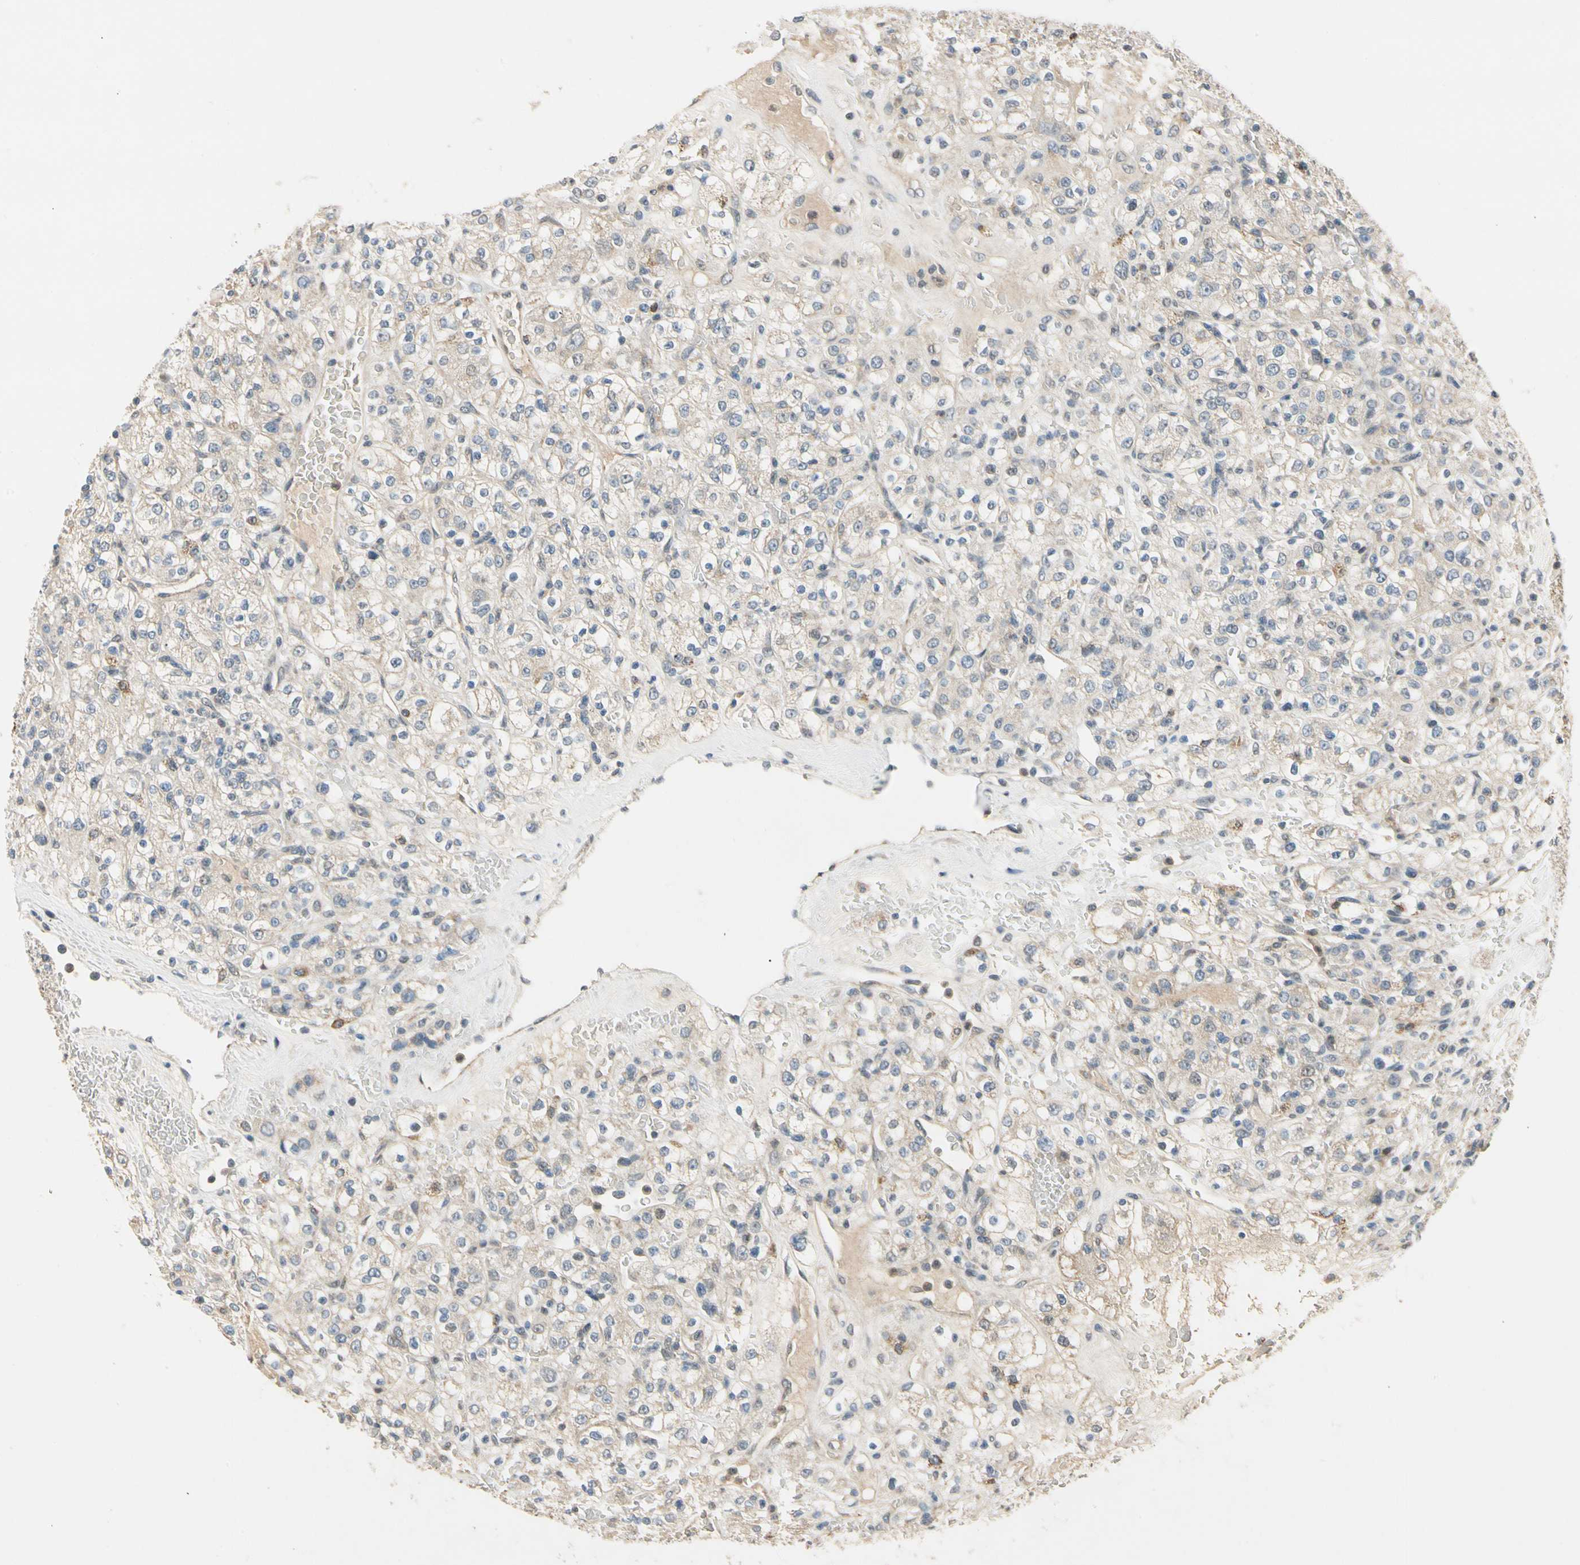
{"staining": {"intensity": "negative", "quantity": "none", "location": "none"}, "tissue": "renal cancer", "cell_type": "Tumor cells", "image_type": "cancer", "snomed": [{"axis": "morphology", "description": "Normal tissue, NOS"}, {"axis": "morphology", "description": "Adenocarcinoma, NOS"}, {"axis": "topography", "description": "Kidney"}], "caption": "An image of human adenocarcinoma (renal) is negative for staining in tumor cells.", "gene": "RIOX2", "patient": {"sex": "female", "age": 72}}